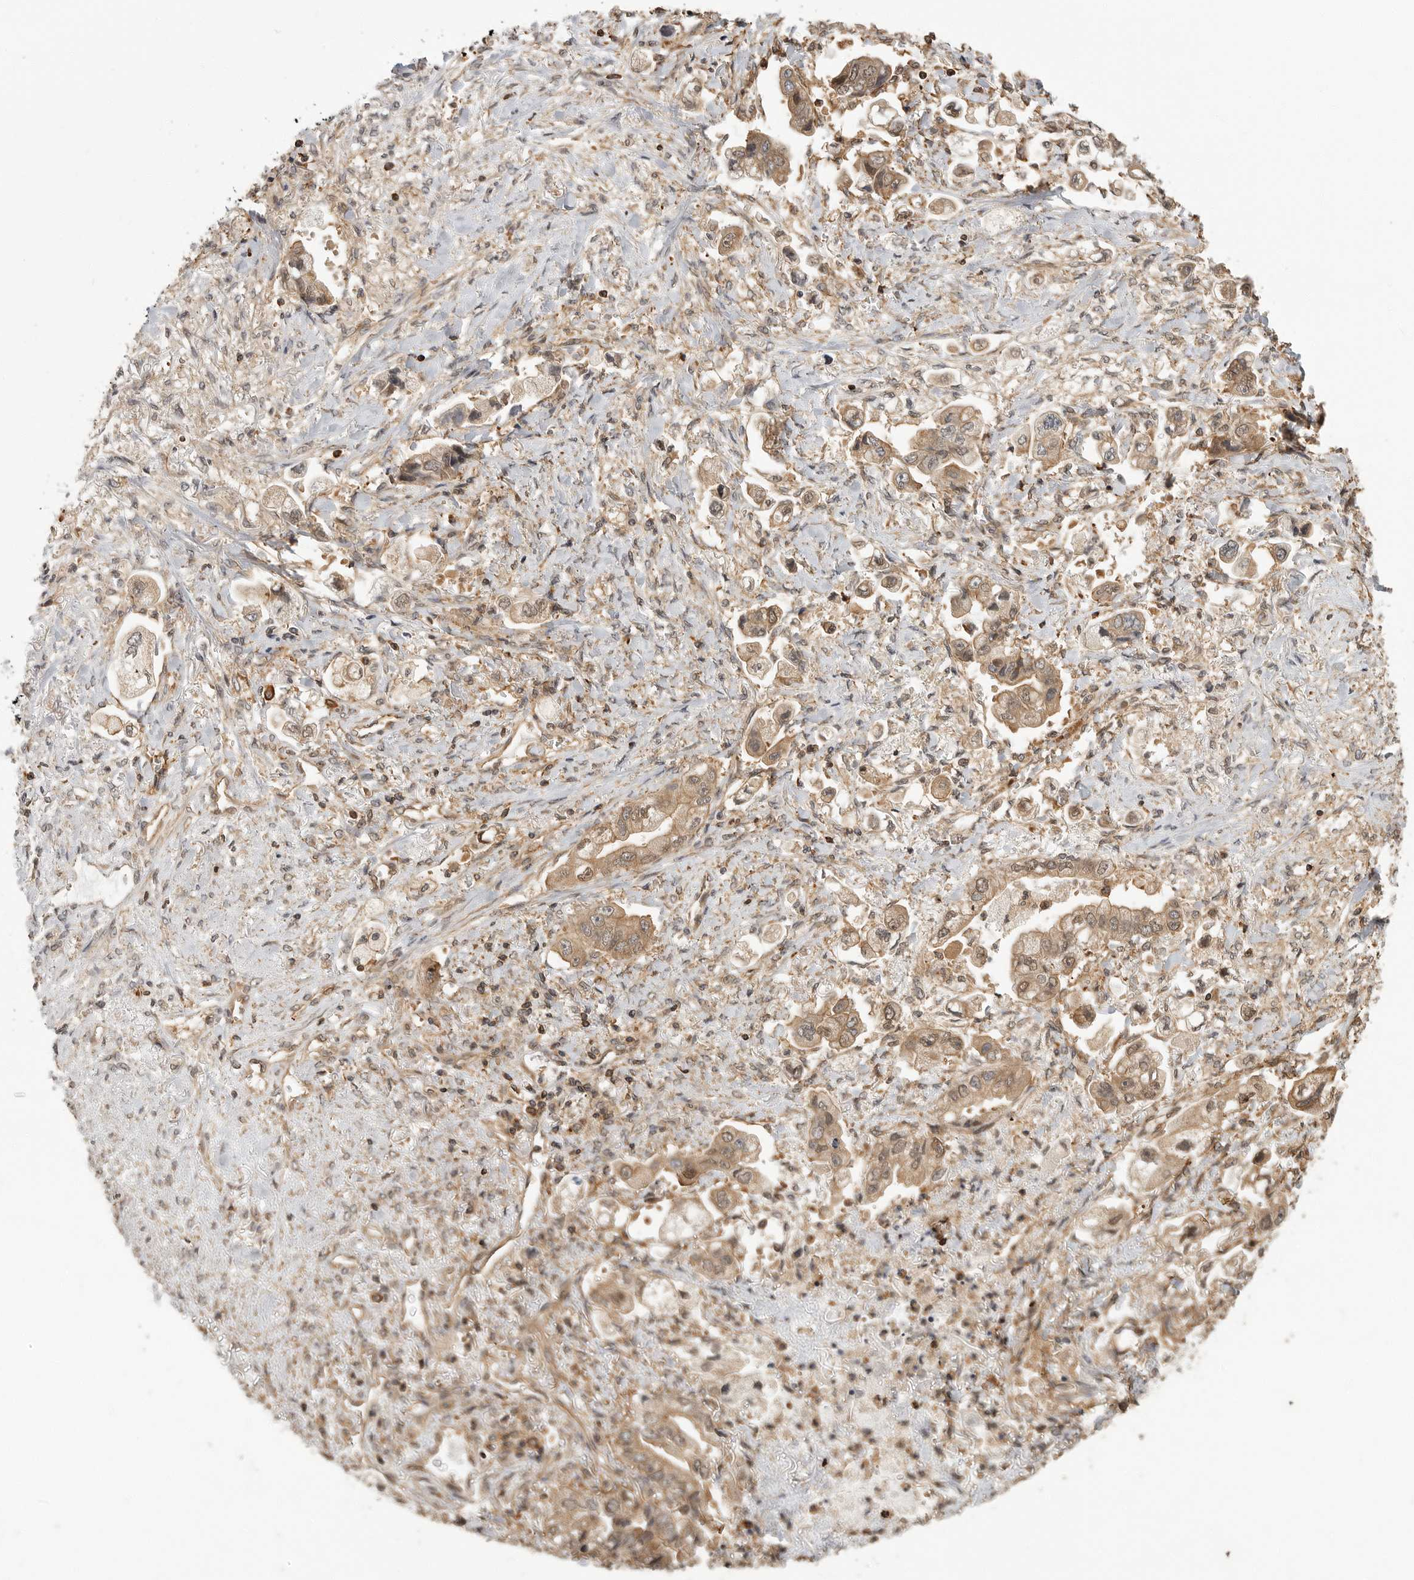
{"staining": {"intensity": "moderate", "quantity": ">75%", "location": "cytoplasmic/membranous,nuclear"}, "tissue": "stomach cancer", "cell_type": "Tumor cells", "image_type": "cancer", "snomed": [{"axis": "morphology", "description": "Adenocarcinoma, NOS"}, {"axis": "topography", "description": "Stomach"}], "caption": "Brown immunohistochemical staining in stomach adenocarcinoma demonstrates moderate cytoplasmic/membranous and nuclear positivity in about >75% of tumor cells. The staining was performed using DAB, with brown indicating positive protein expression. Nuclei are stained blue with hematoxylin.", "gene": "ERN1", "patient": {"sex": "male", "age": 62}}